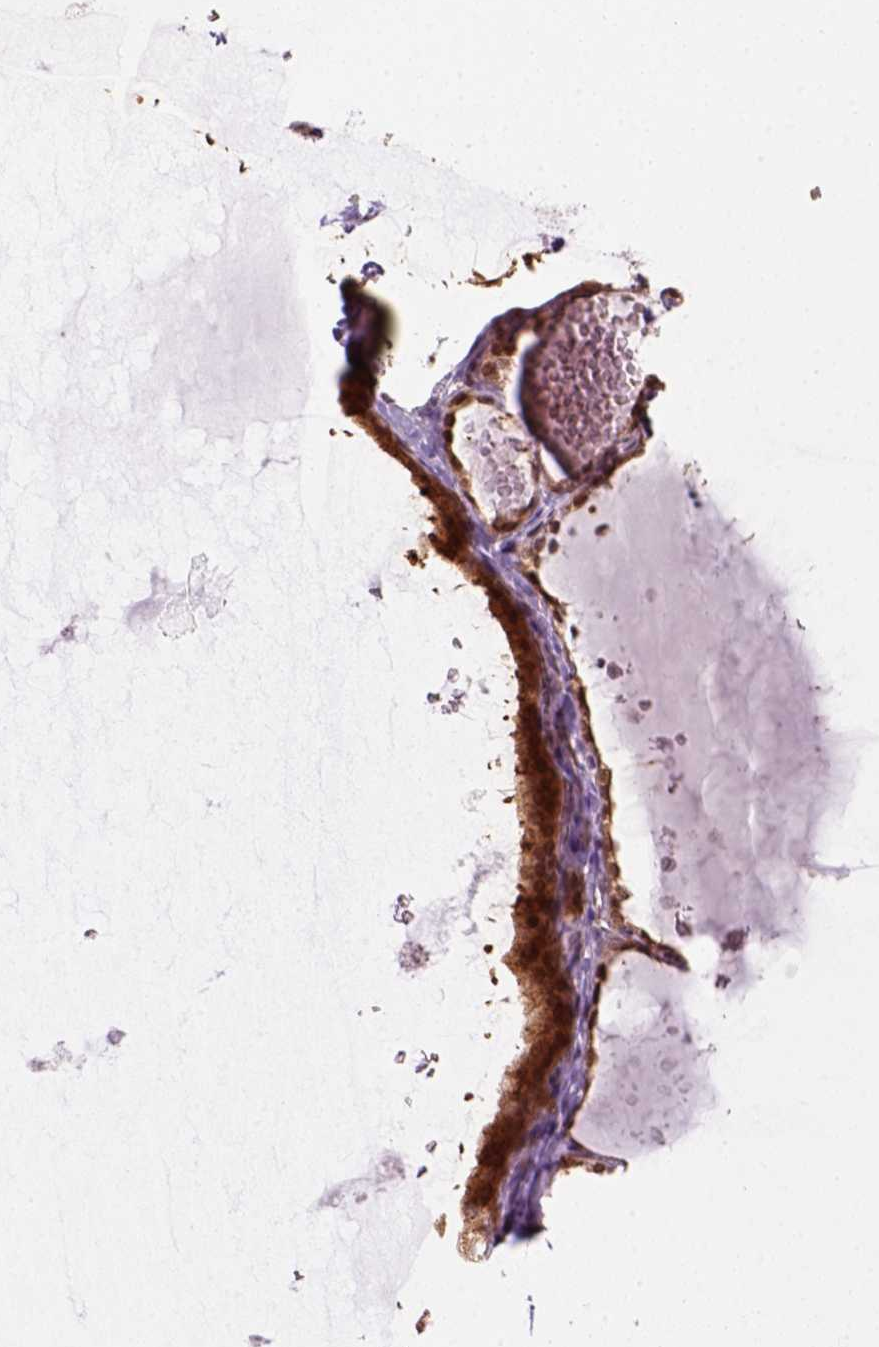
{"staining": {"intensity": "strong", "quantity": ">75%", "location": "nuclear"}, "tissue": "thyroid gland", "cell_type": "Glandular cells", "image_type": "normal", "snomed": [{"axis": "morphology", "description": "Normal tissue, NOS"}, {"axis": "topography", "description": "Thyroid gland"}], "caption": "About >75% of glandular cells in normal human thyroid gland demonstrate strong nuclear protein staining as visualized by brown immunohistochemical staining.", "gene": "GOT1", "patient": {"sex": "female", "age": 56}}